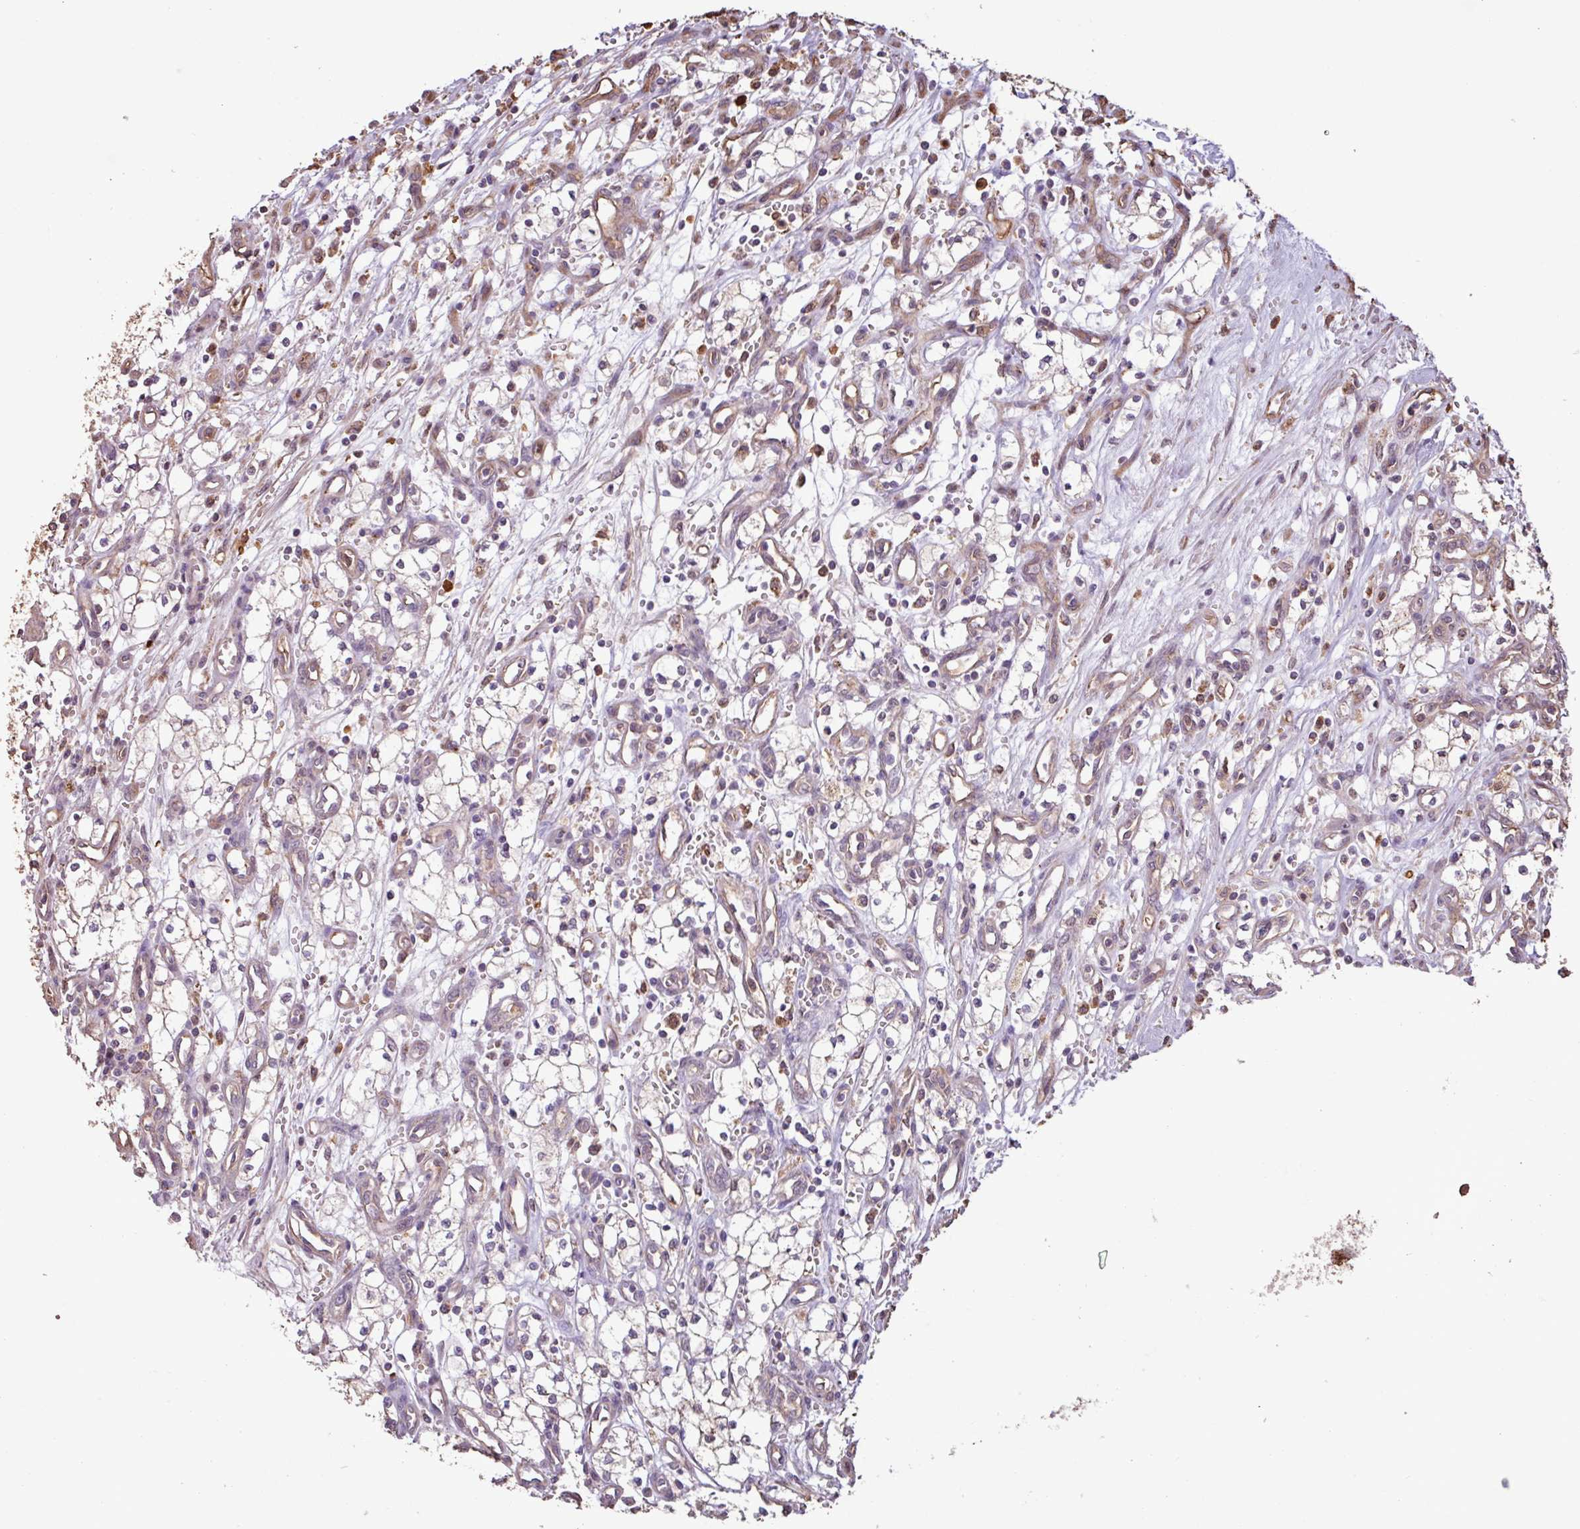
{"staining": {"intensity": "moderate", "quantity": "25%-75%", "location": "cytoplasmic/membranous"}, "tissue": "renal cancer", "cell_type": "Tumor cells", "image_type": "cancer", "snomed": [{"axis": "morphology", "description": "Adenocarcinoma, NOS"}, {"axis": "topography", "description": "Kidney"}], "caption": "Immunohistochemical staining of renal cancer (adenocarcinoma) exhibits medium levels of moderate cytoplasmic/membranous protein staining in about 25%-75% of tumor cells.", "gene": "CHST11", "patient": {"sex": "male", "age": 59}}